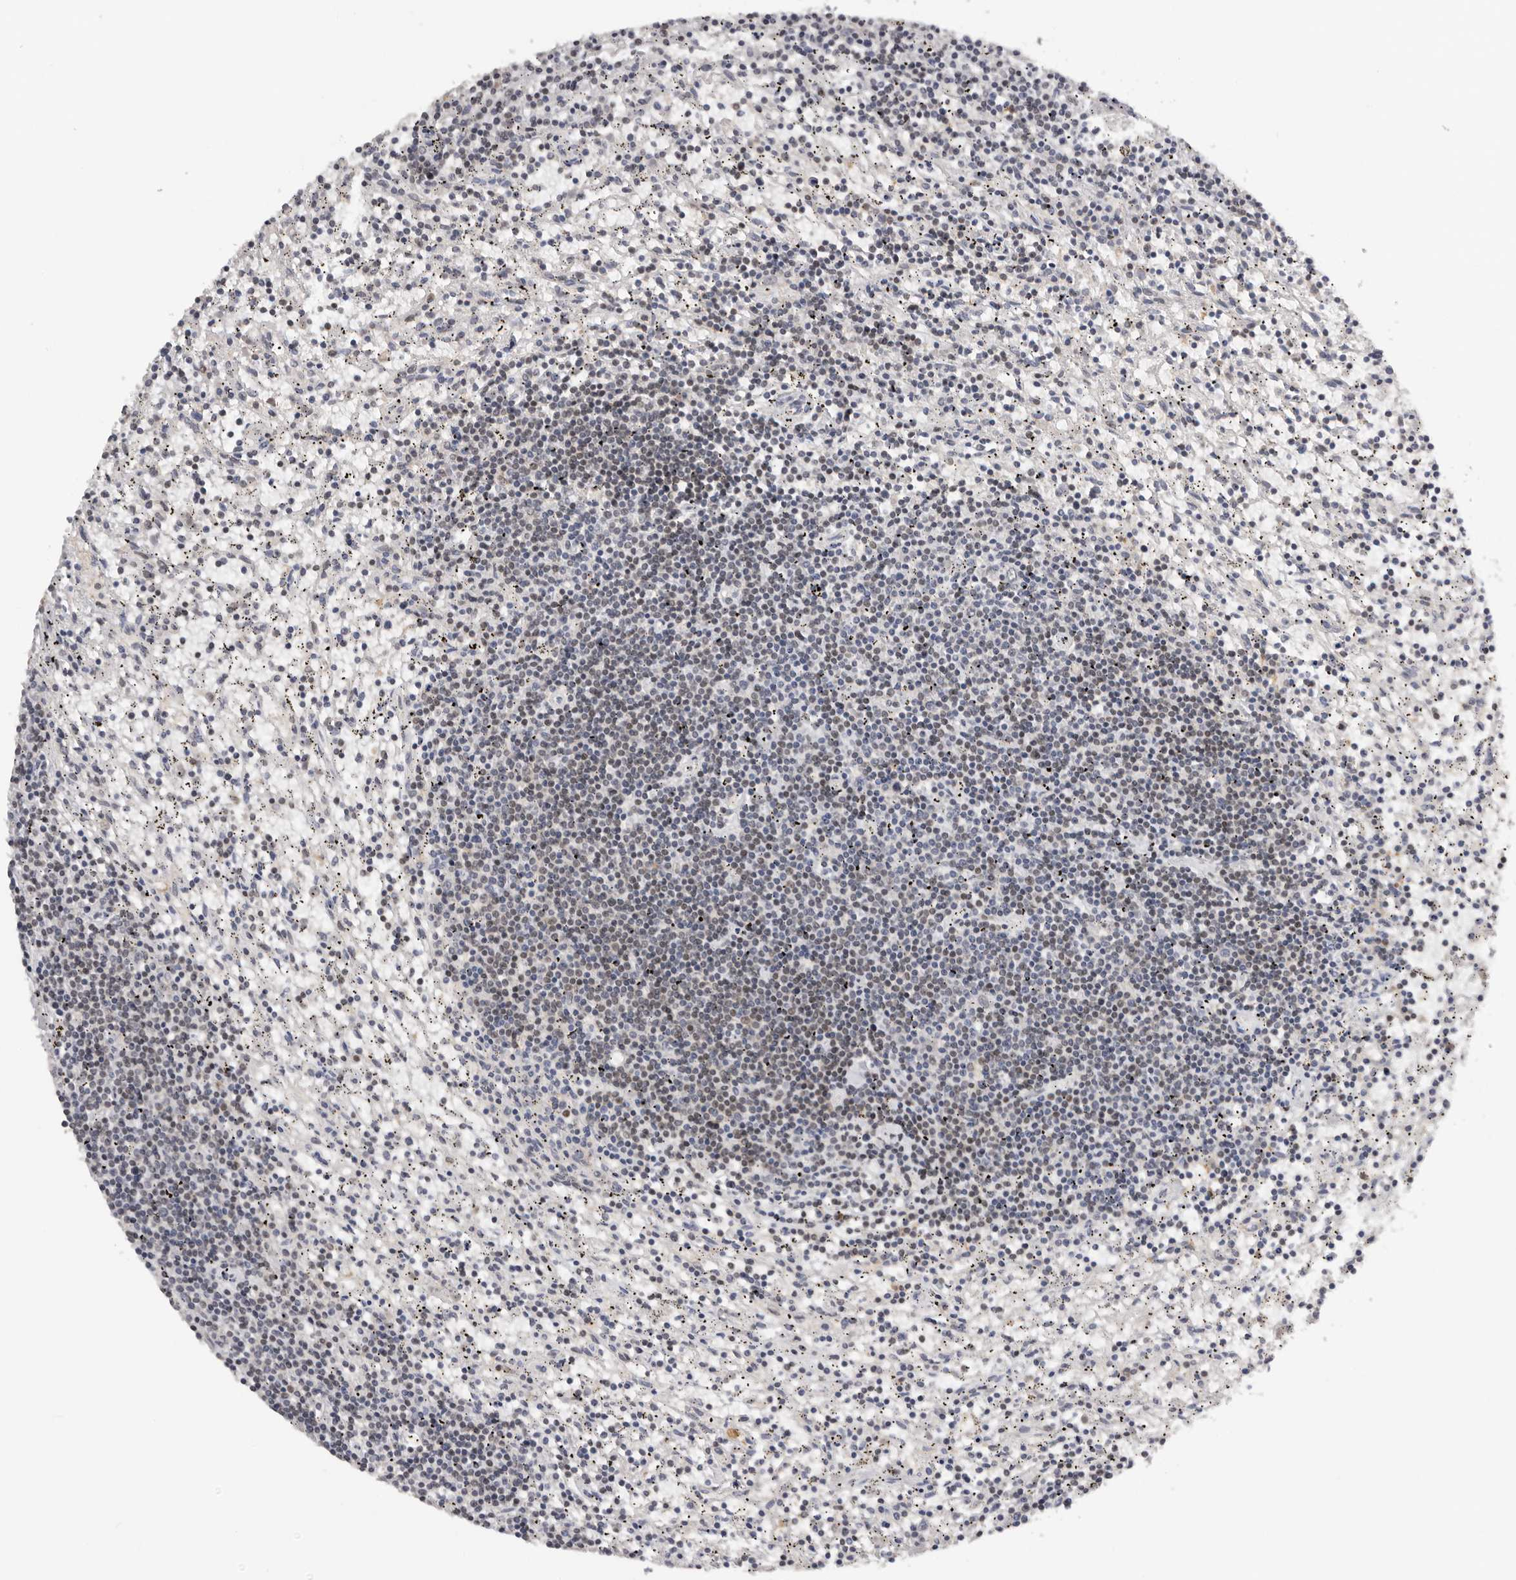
{"staining": {"intensity": "negative", "quantity": "none", "location": "none"}, "tissue": "lymphoma", "cell_type": "Tumor cells", "image_type": "cancer", "snomed": [{"axis": "morphology", "description": "Malignant lymphoma, non-Hodgkin's type, Low grade"}, {"axis": "topography", "description": "Spleen"}], "caption": "Immunohistochemistry micrograph of human lymphoma stained for a protein (brown), which demonstrates no expression in tumor cells. Nuclei are stained in blue.", "gene": "KIF2B", "patient": {"sex": "male", "age": 76}}